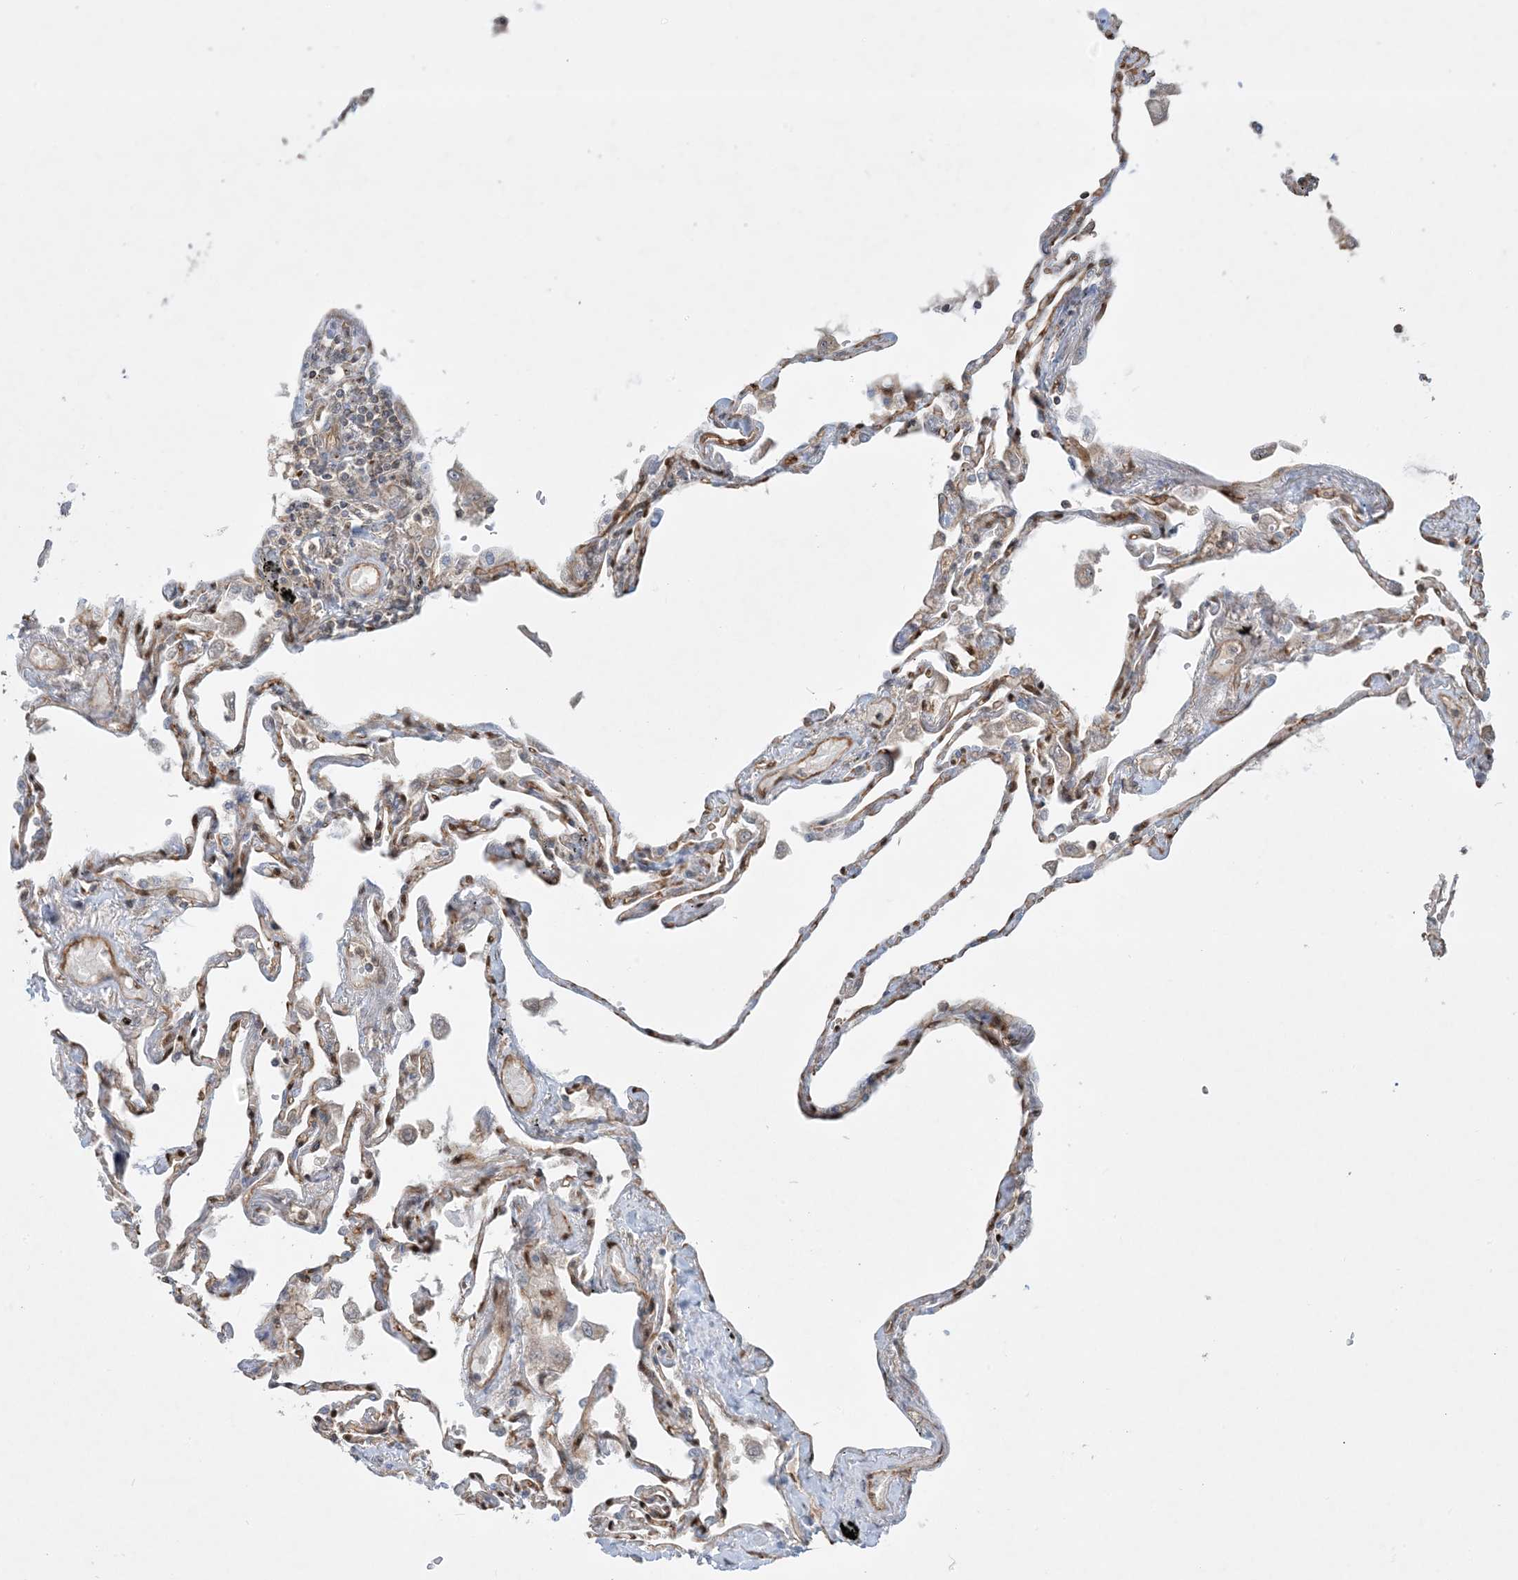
{"staining": {"intensity": "moderate", "quantity": "25%-75%", "location": "cytoplasmic/membranous"}, "tissue": "lung", "cell_type": "Alveolar cells", "image_type": "normal", "snomed": [{"axis": "morphology", "description": "Normal tissue, NOS"}, {"axis": "topography", "description": "Lung"}], "caption": "Immunohistochemical staining of benign human lung exhibits moderate cytoplasmic/membranous protein expression in approximately 25%-75% of alveolar cells.", "gene": "PPM1F", "patient": {"sex": "female", "age": 67}}